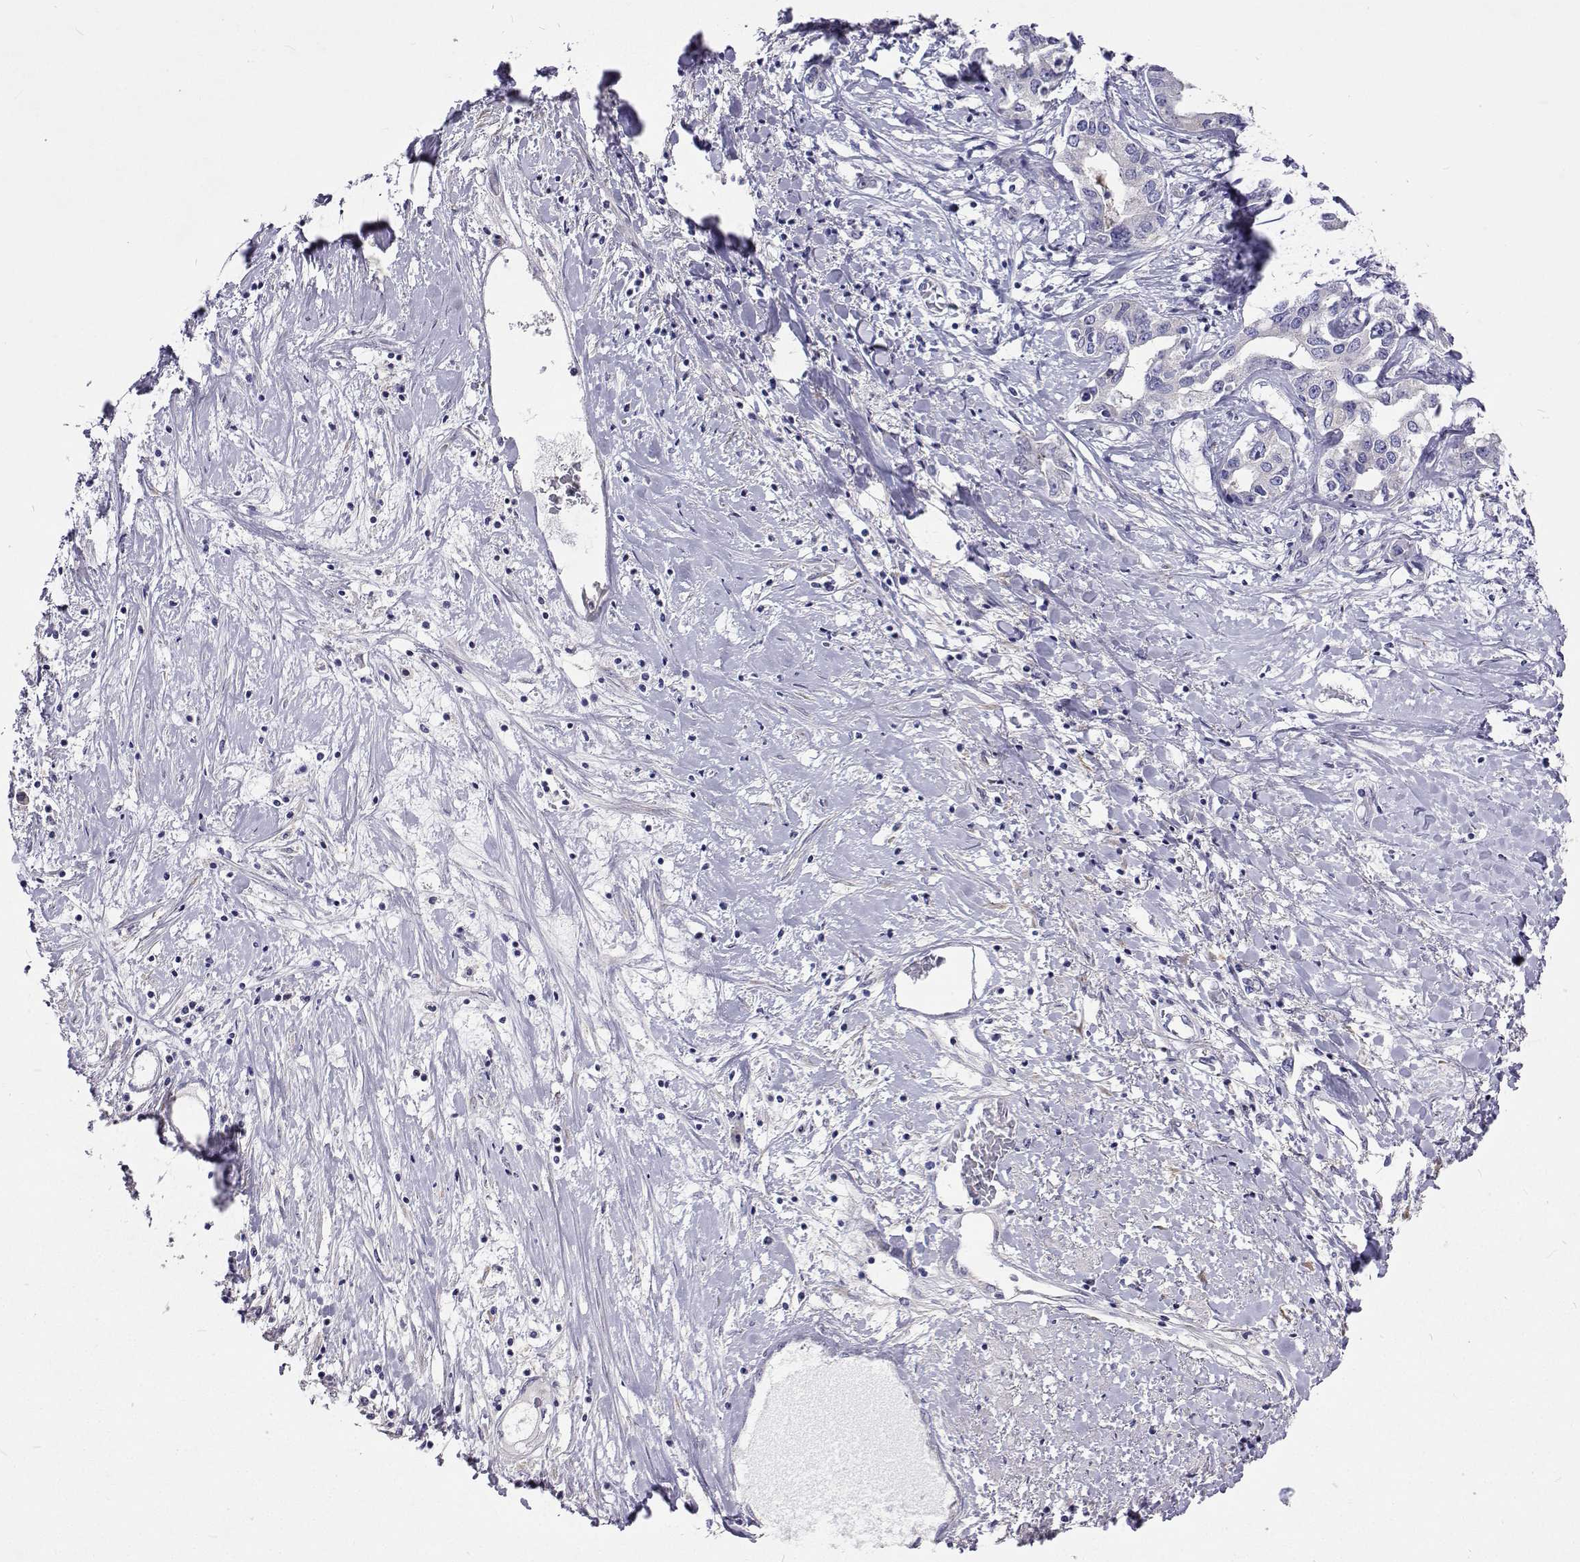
{"staining": {"intensity": "negative", "quantity": "none", "location": "none"}, "tissue": "liver cancer", "cell_type": "Tumor cells", "image_type": "cancer", "snomed": [{"axis": "morphology", "description": "Cholangiocarcinoma"}, {"axis": "topography", "description": "Liver"}], "caption": "This photomicrograph is of cholangiocarcinoma (liver) stained with immunohistochemistry to label a protein in brown with the nuclei are counter-stained blue. There is no expression in tumor cells.", "gene": "LHFPL7", "patient": {"sex": "male", "age": 59}}